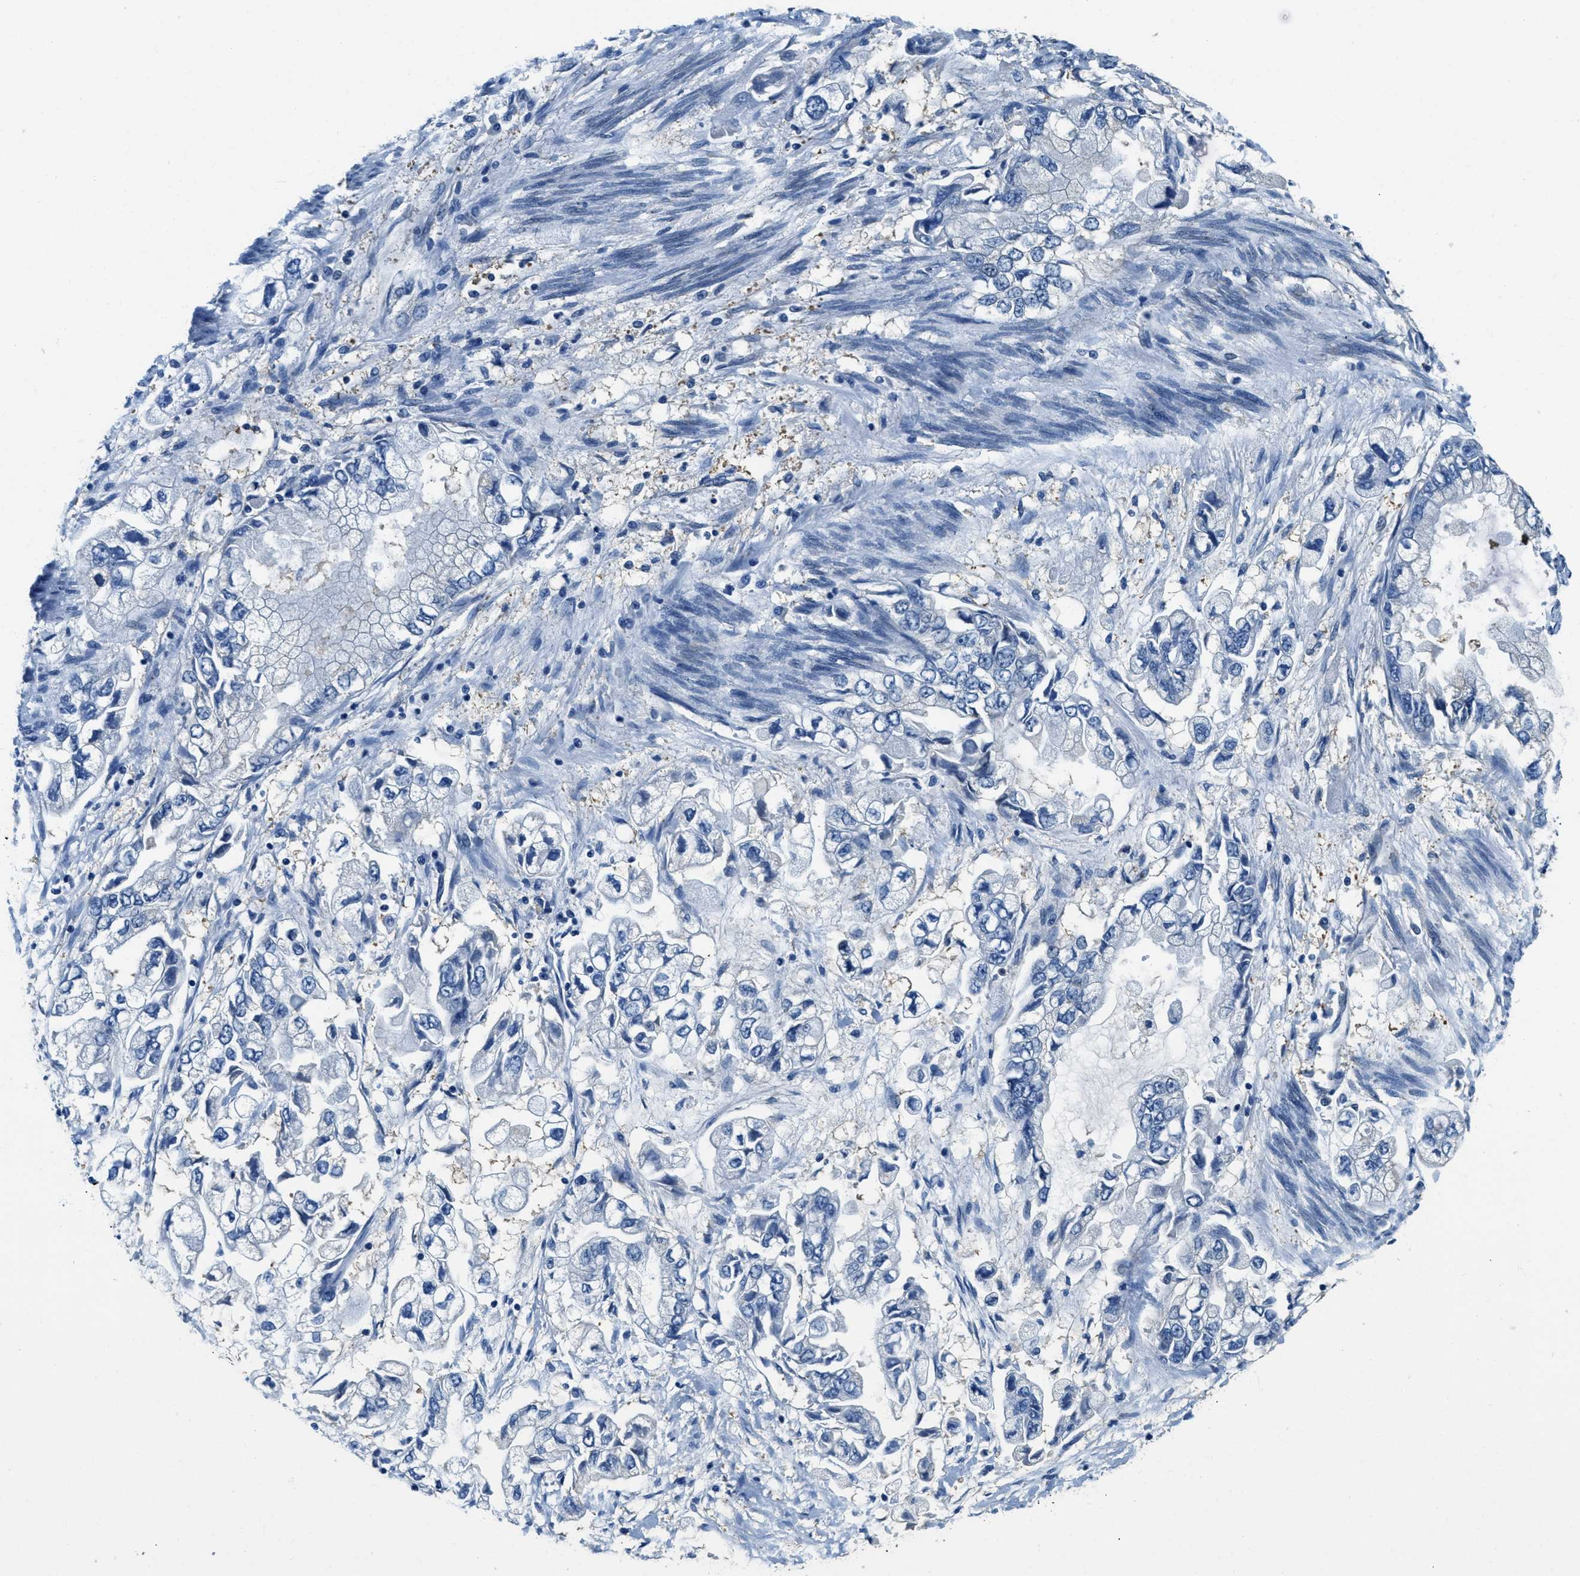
{"staining": {"intensity": "negative", "quantity": "none", "location": "none"}, "tissue": "stomach cancer", "cell_type": "Tumor cells", "image_type": "cancer", "snomed": [{"axis": "morphology", "description": "Normal tissue, NOS"}, {"axis": "morphology", "description": "Adenocarcinoma, NOS"}, {"axis": "topography", "description": "Stomach"}], "caption": "DAB immunohistochemical staining of human stomach cancer (adenocarcinoma) shows no significant staining in tumor cells.", "gene": "TWF1", "patient": {"sex": "male", "age": 62}}